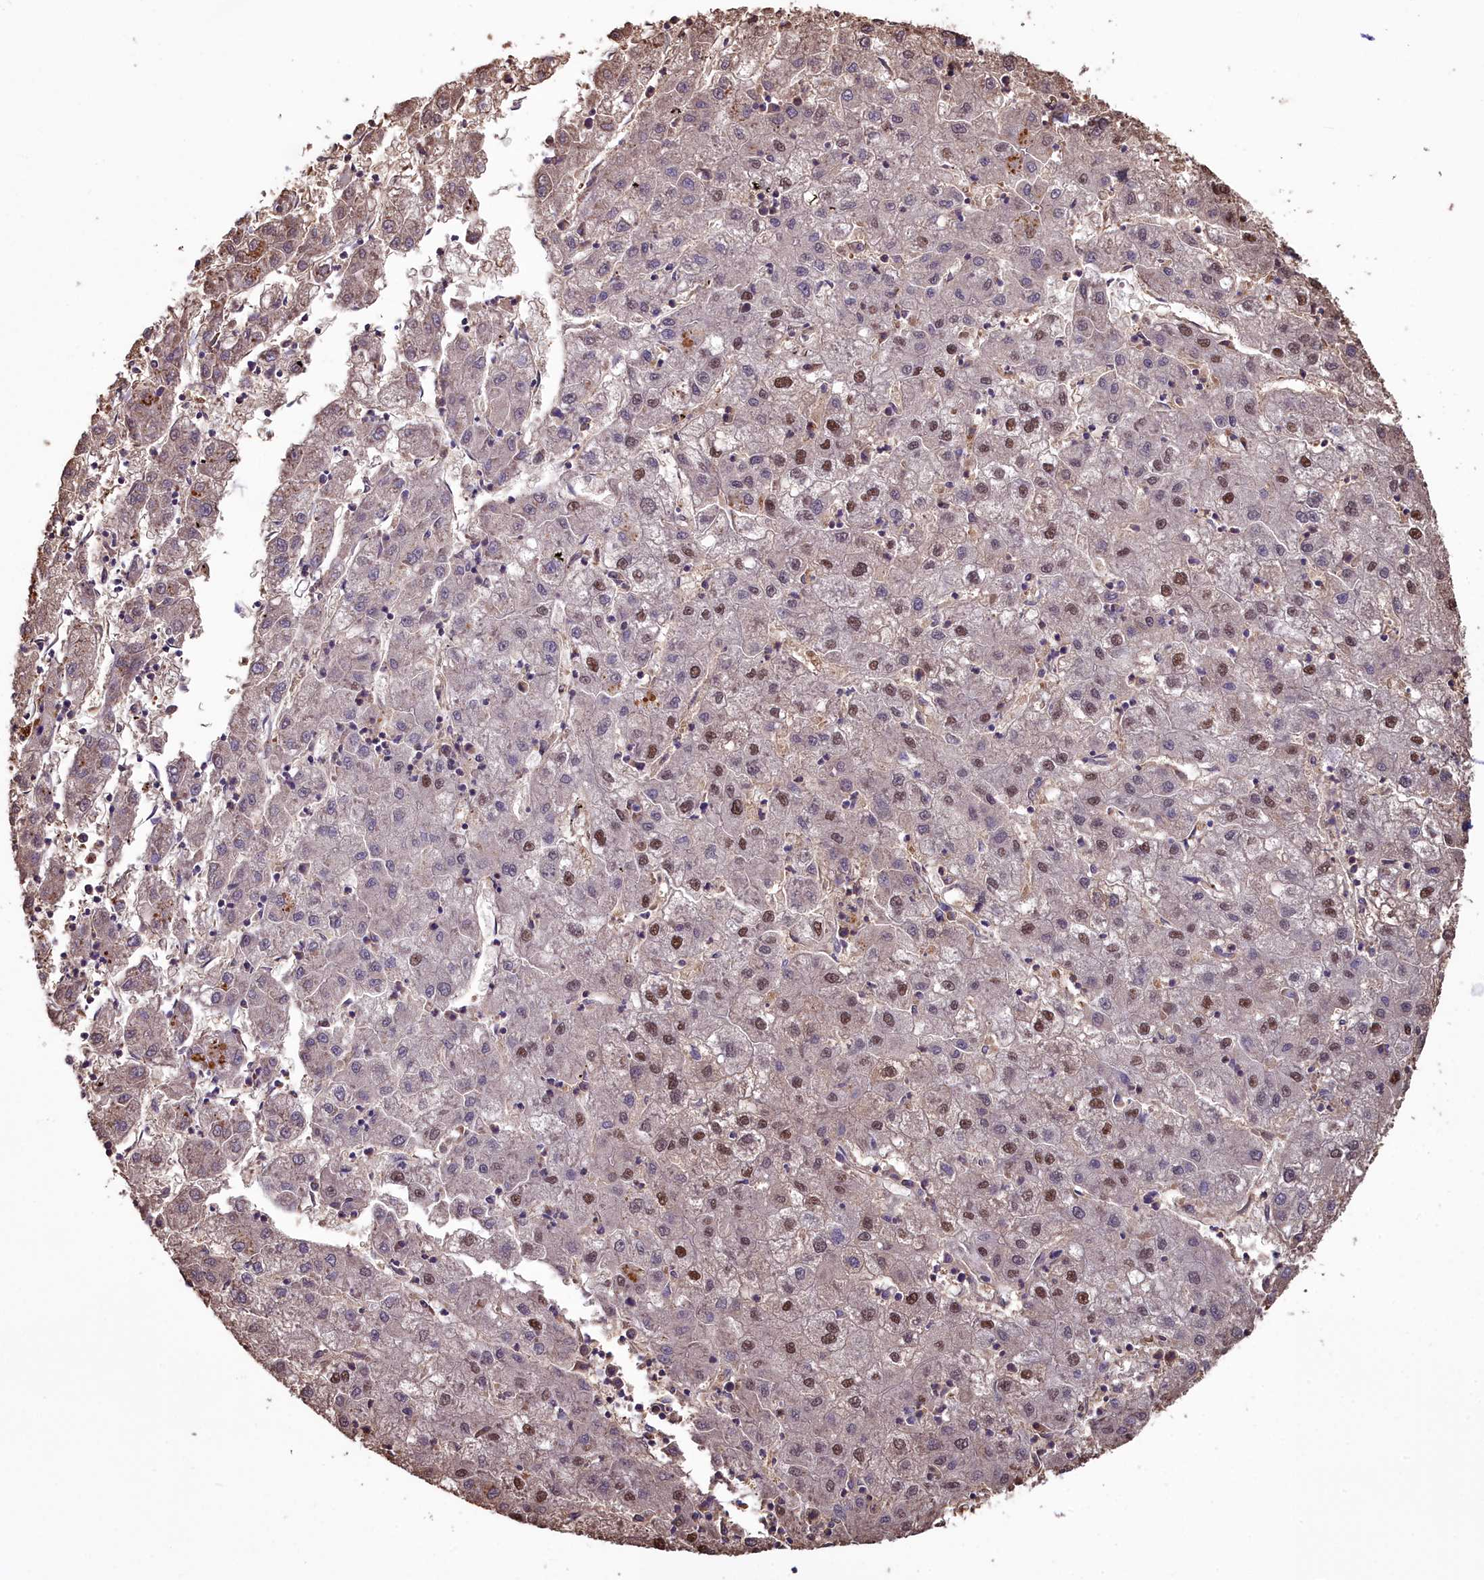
{"staining": {"intensity": "strong", "quantity": "<25%", "location": "nuclear"}, "tissue": "liver cancer", "cell_type": "Tumor cells", "image_type": "cancer", "snomed": [{"axis": "morphology", "description": "Carcinoma, Hepatocellular, NOS"}, {"axis": "topography", "description": "Liver"}], "caption": "A high-resolution photomicrograph shows immunohistochemistry staining of liver cancer, which reveals strong nuclear positivity in approximately <25% of tumor cells.", "gene": "GAPDH", "patient": {"sex": "male", "age": 72}}